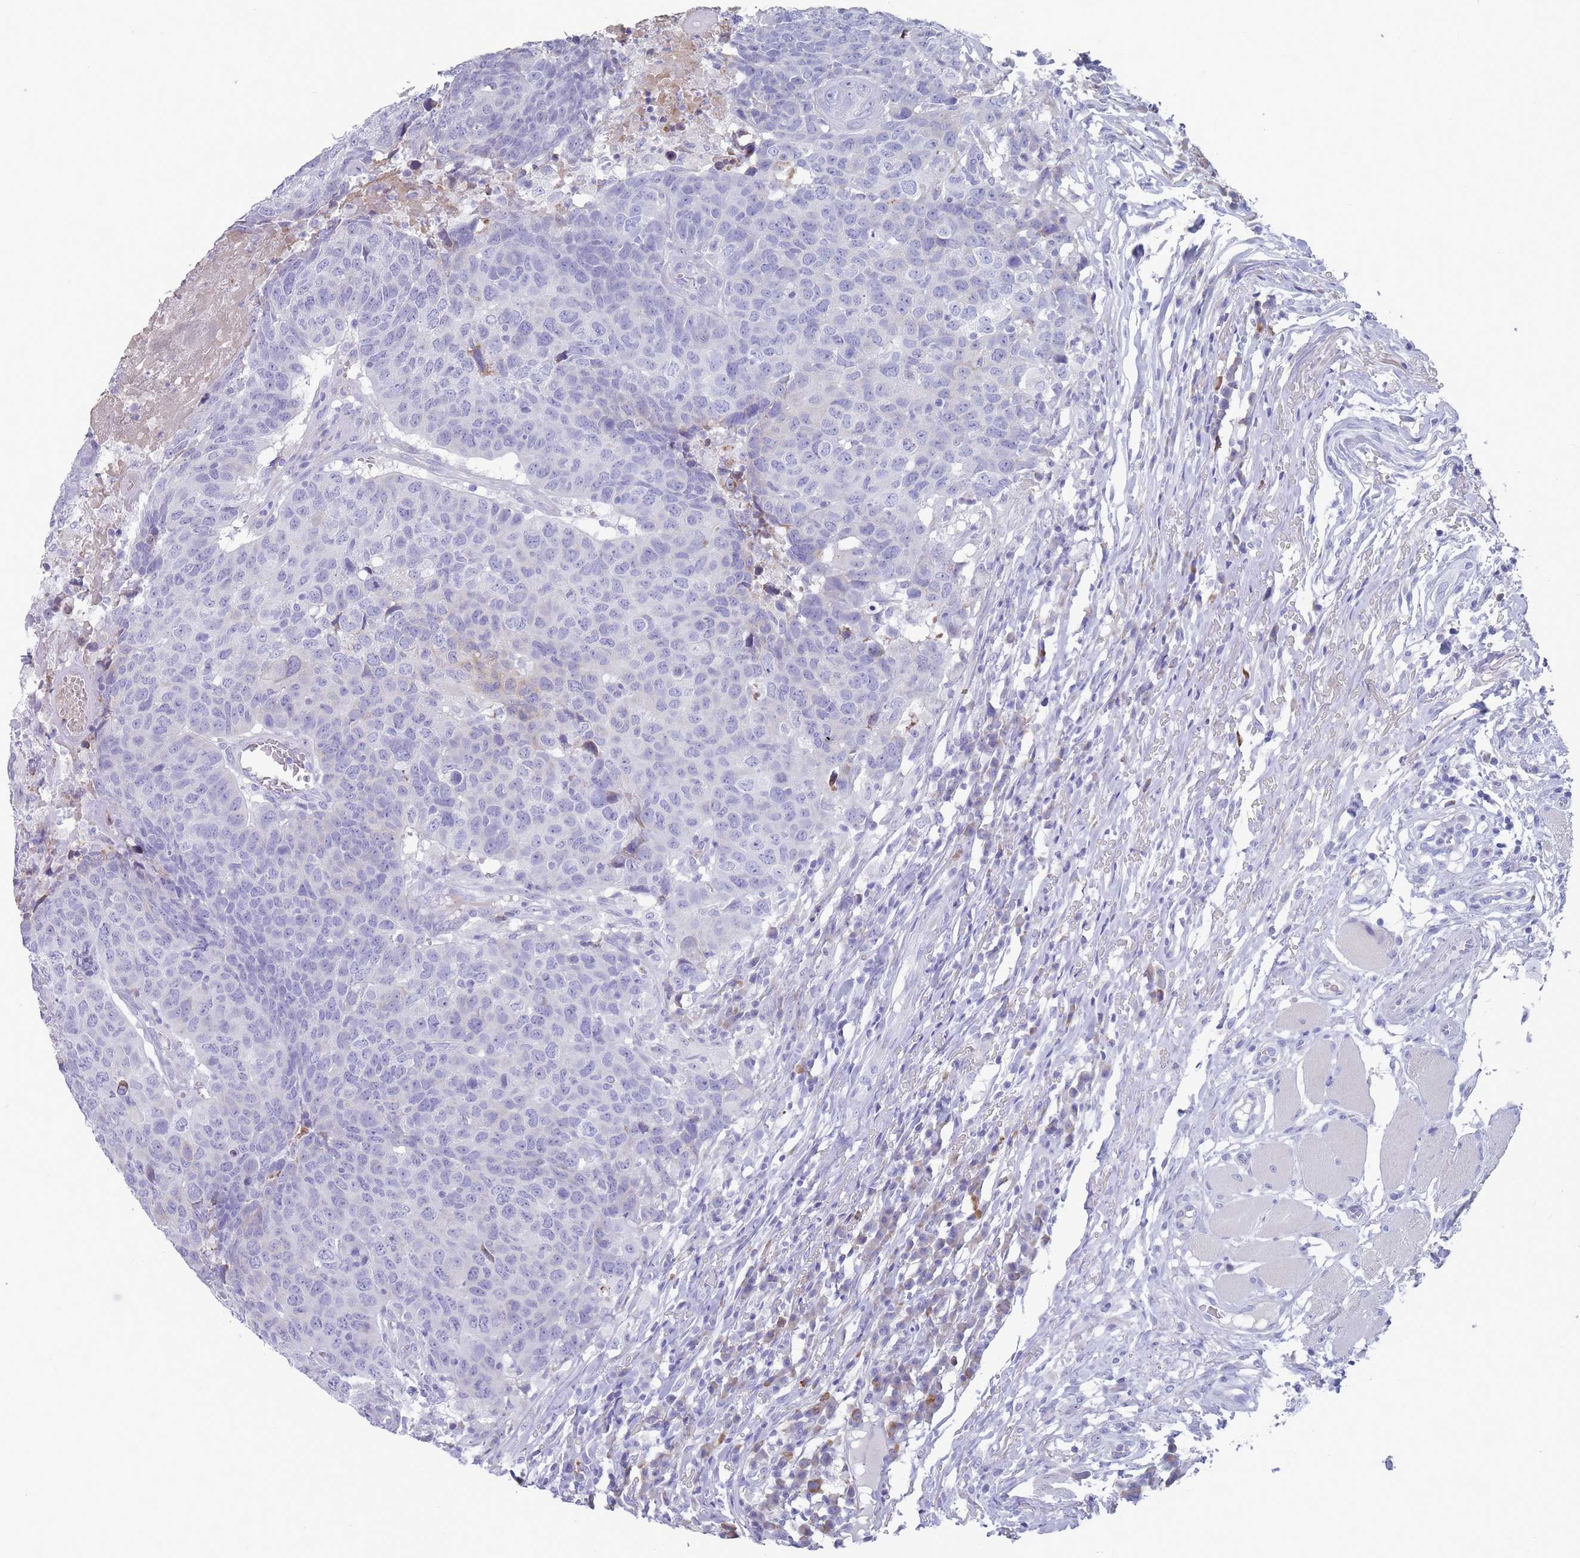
{"staining": {"intensity": "negative", "quantity": "none", "location": "none"}, "tissue": "head and neck cancer", "cell_type": "Tumor cells", "image_type": "cancer", "snomed": [{"axis": "morphology", "description": "Normal tissue, NOS"}, {"axis": "morphology", "description": "Squamous cell carcinoma, NOS"}, {"axis": "topography", "description": "Skeletal muscle"}, {"axis": "topography", "description": "Vascular tissue"}, {"axis": "topography", "description": "Peripheral nerve tissue"}, {"axis": "topography", "description": "Head-Neck"}], "caption": "High magnification brightfield microscopy of head and neck cancer (squamous cell carcinoma) stained with DAB (3,3'-diaminobenzidine) (brown) and counterstained with hematoxylin (blue): tumor cells show no significant staining.", "gene": "ST8SIA5", "patient": {"sex": "male", "age": 66}}